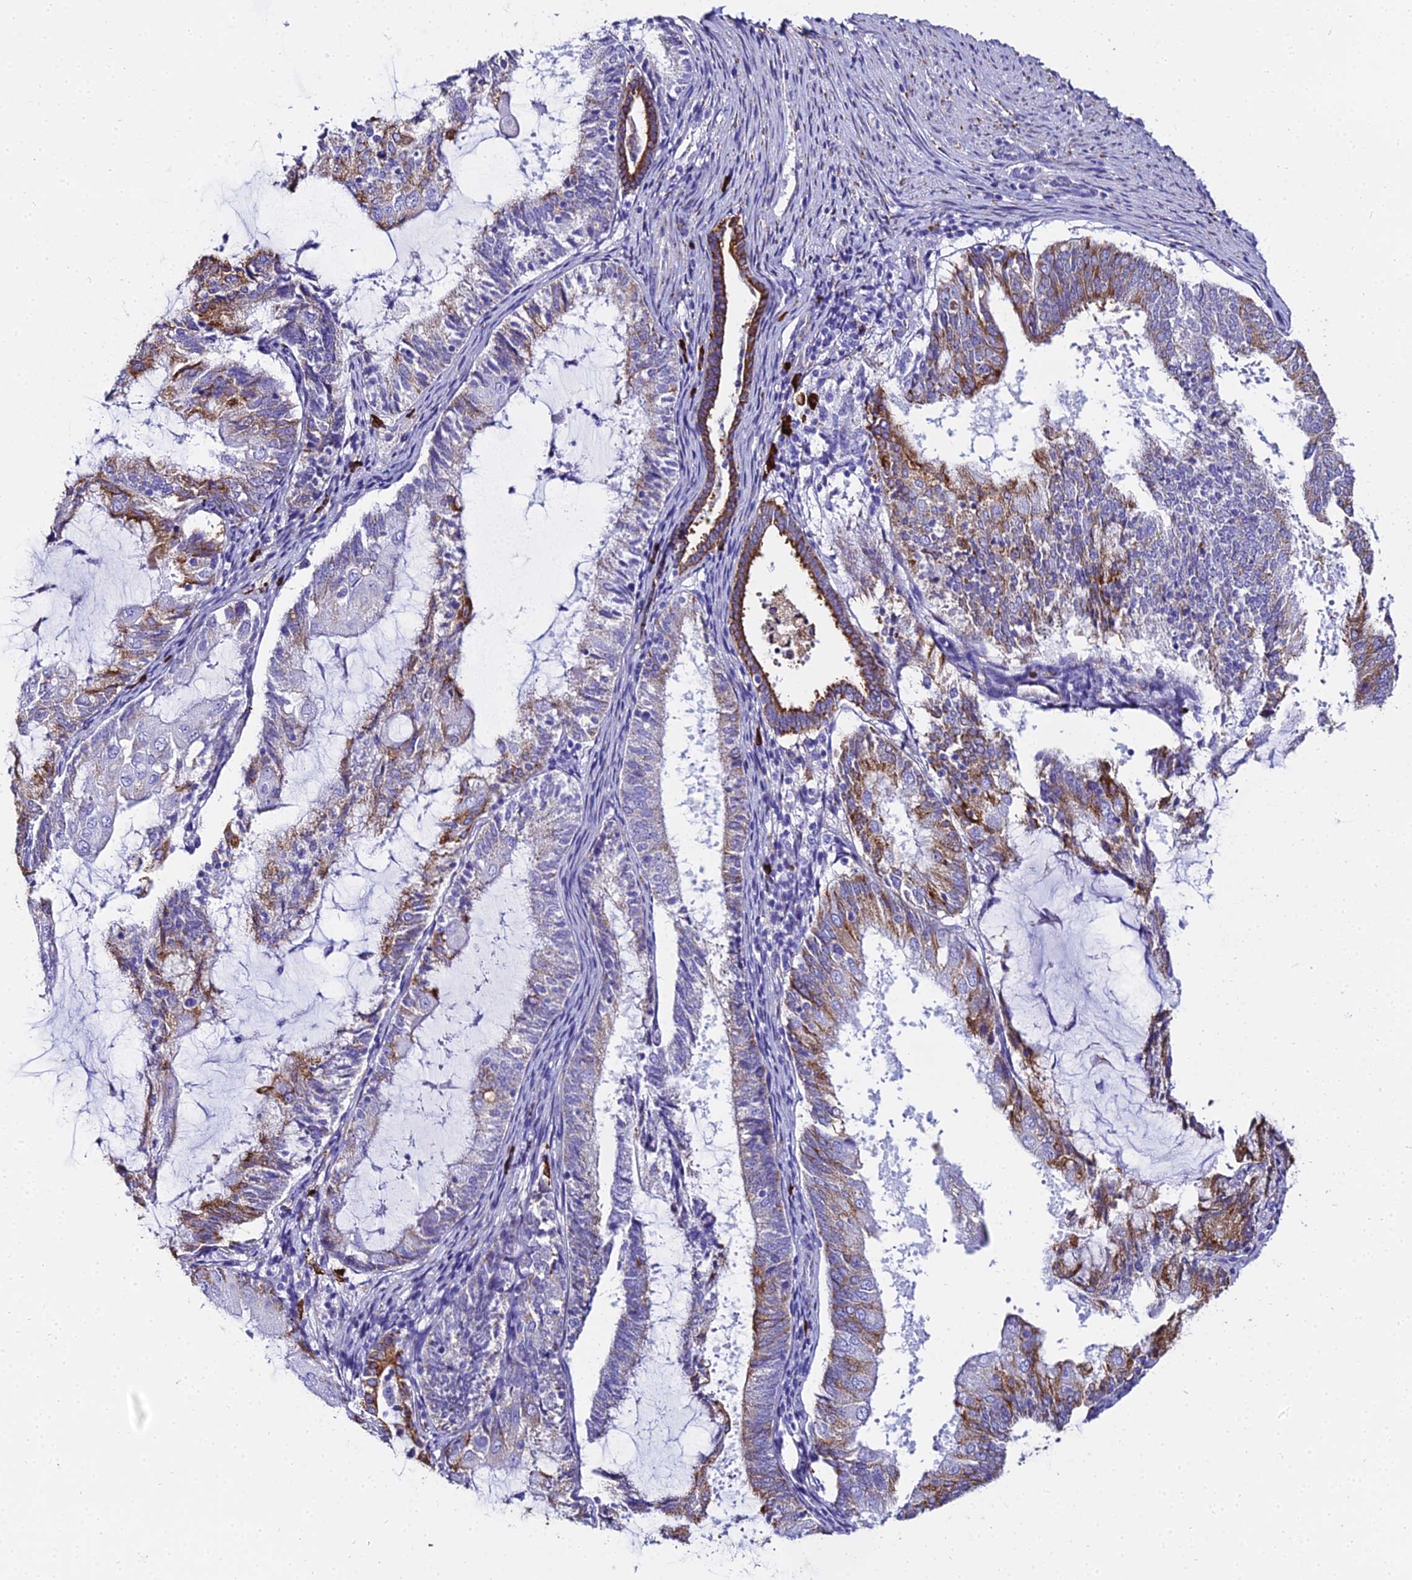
{"staining": {"intensity": "moderate", "quantity": "25%-75%", "location": "cytoplasmic/membranous"}, "tissue": "endometrial cancer", "cell_type": "Tumor cells", "image_type": "cancer", "snomed": [{"axis": "morphology", "description": "Adenocarcinoma, NOS"}, {"axis": "topography", "description": "Endometrium"}], "caption": "DAB immunohistochemical staining of human endometrial adenocarcinoma reveals moderate cytoplasmic/membranous protein expression in about 25%-75% of tumor cells. The protein of interest is shown in brown color, while the nuclei are stained blue.", "gene": "TXNDC5", "patient": {"sex": "female", "age": 81}}